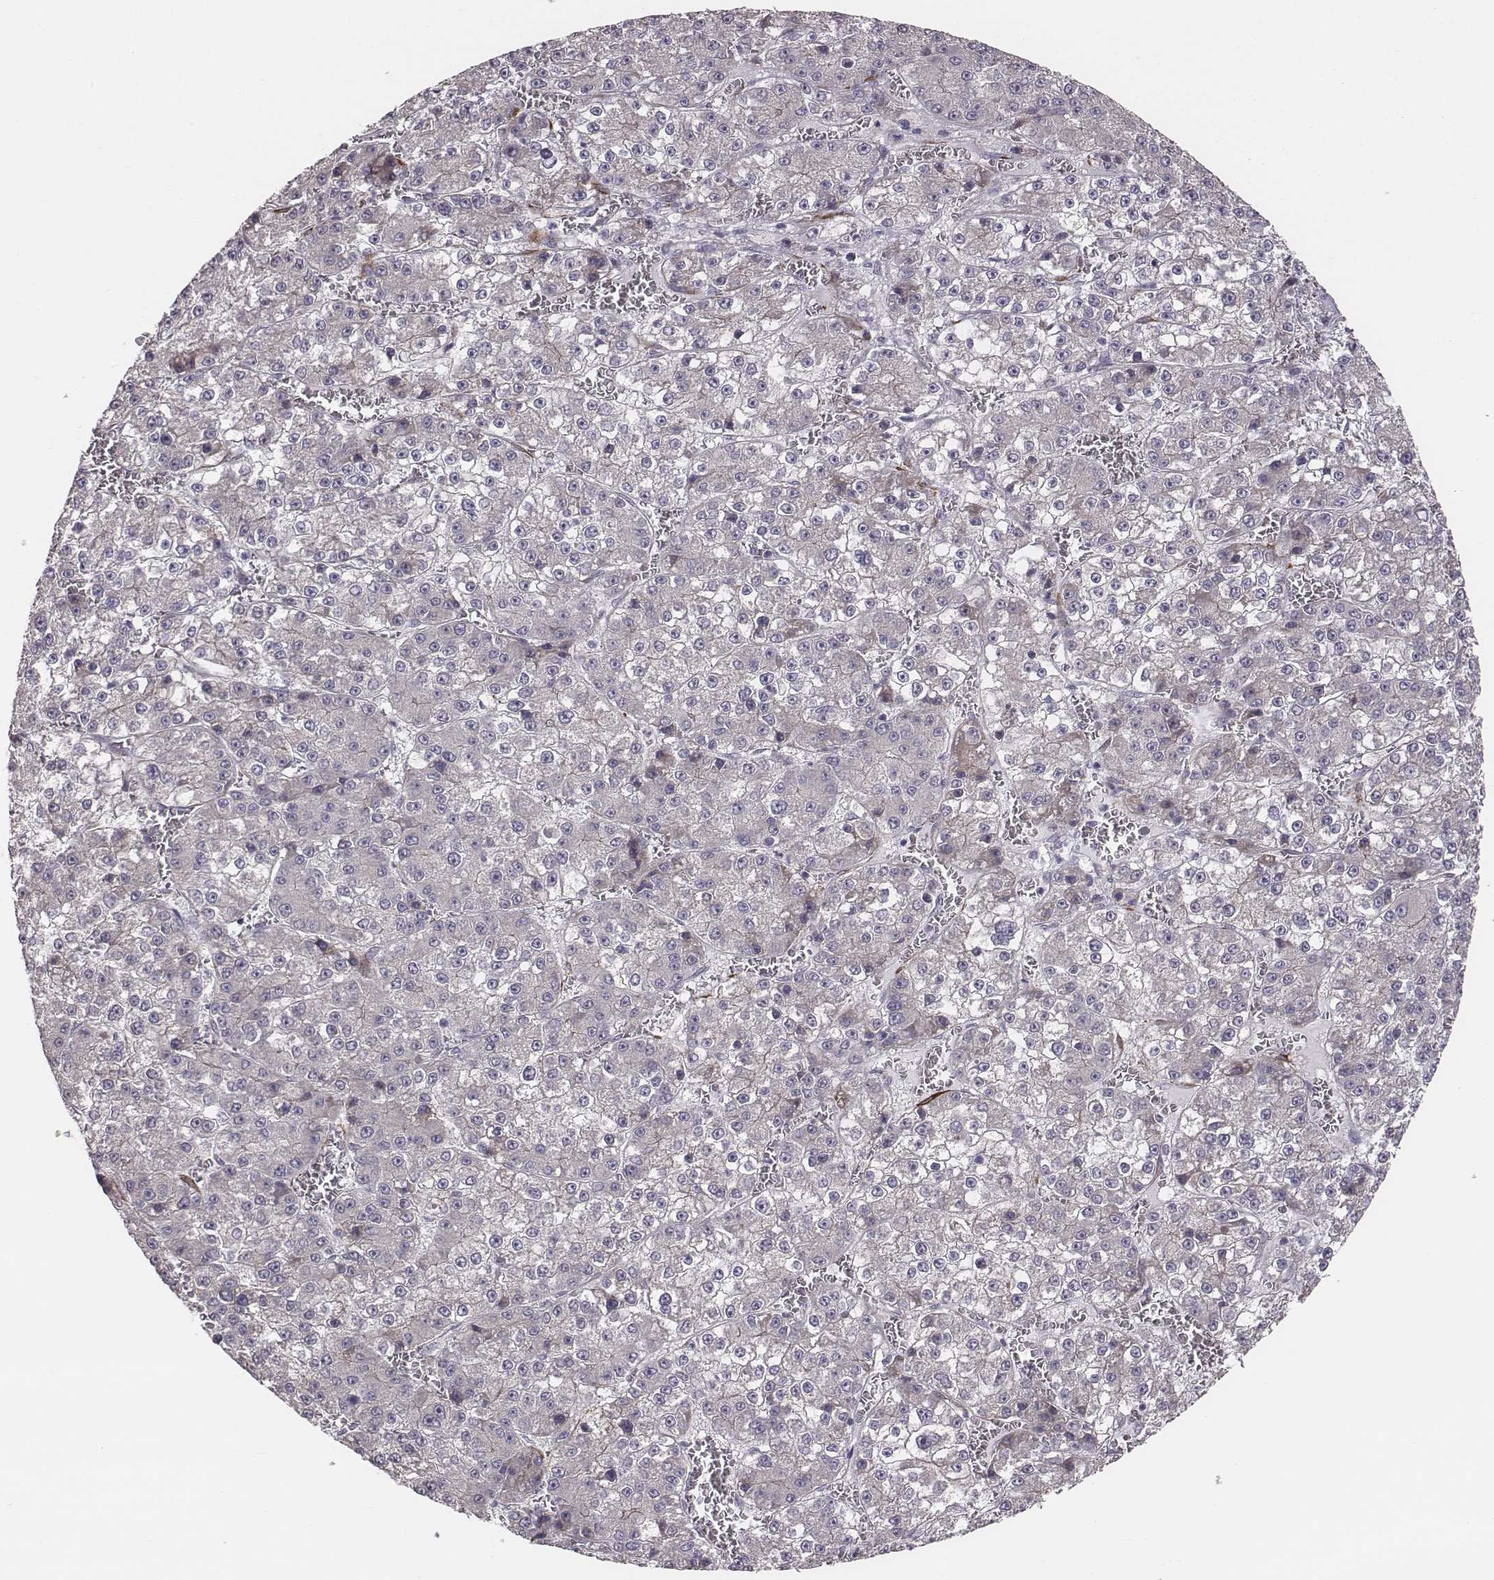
{"staining": {"intensity": "negative", "quantity": "none", "location": "none"}, "tissue": "liver cancer", "cell_type": "Tumor cells", "image_type": "cancer", "snomed": [{"axis": "morphology", "description": "Carcinoma, Hepatocellular, NOS"}, {"axis": "topography", "description": "Liver"}], "caption": "This is a micrograph of IHC staining of liver hepatocellular carcinoma, which shows no staining in tumor cells.", "gene": "PRKCZ", "patient": {"sex": "female", "age": 73}}